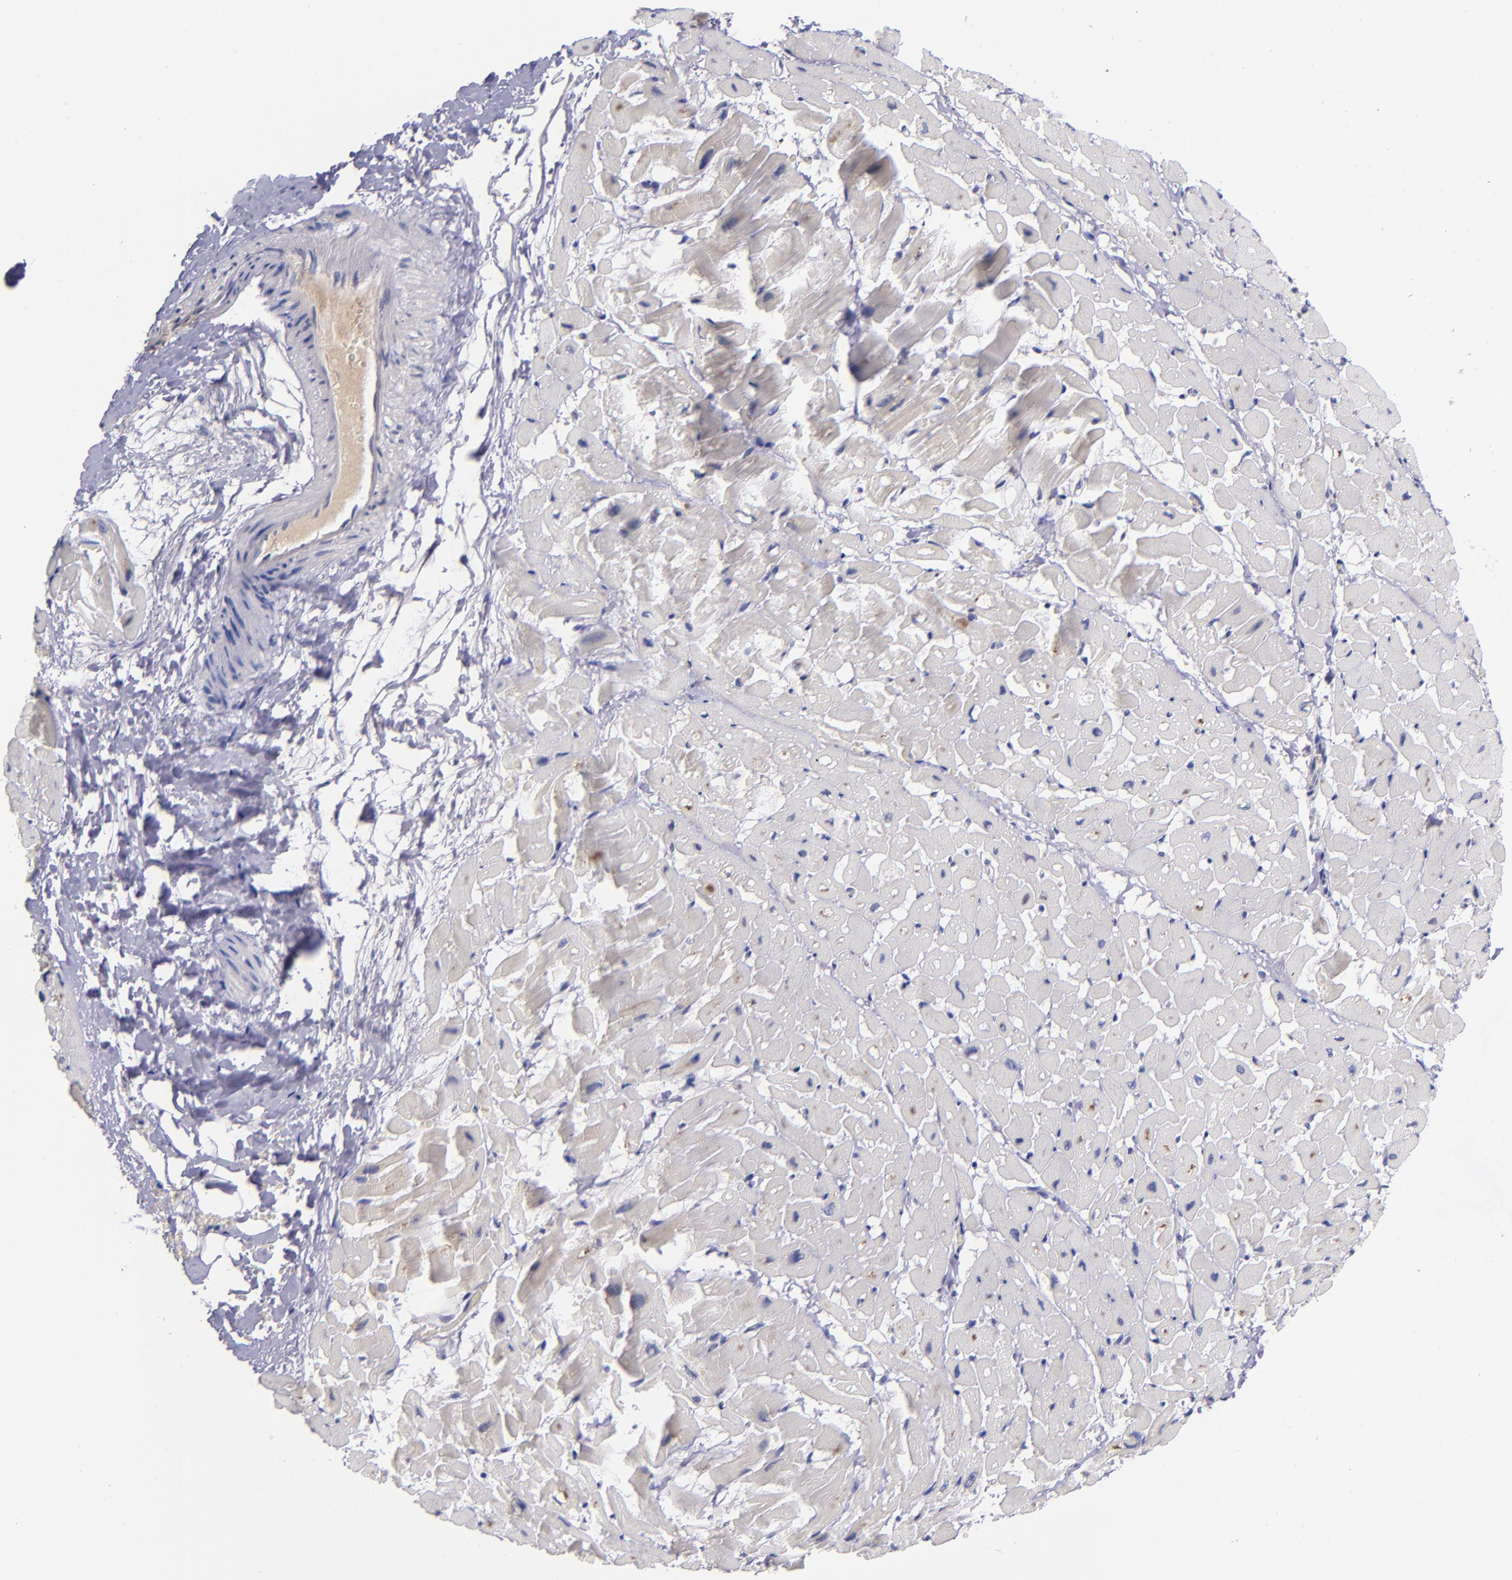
{"staining": {"intensity": "weak", "quantity": ">75%", "location": "cytoplasmic/membranous"}, "tissue": "heart muscle", "cell_type": "Cardiomyocytes", "image_type": "normal", "snomed": [{"axis": "morphology", "description": "Normal tissue, NOS"}, {"axis": "topography", "description": "Heart"}], "caption": "Immunohistochemical staining of unremarkable heart muscle exhibits low levels of weak cytoplasmic/membranous positivity in approximately >75% of cardiomyocytes. The protein is shown in brown color, while the nuclei are stained blue.", "gene": "RBP4", "patient": {"sex": "male", "age": 45}}